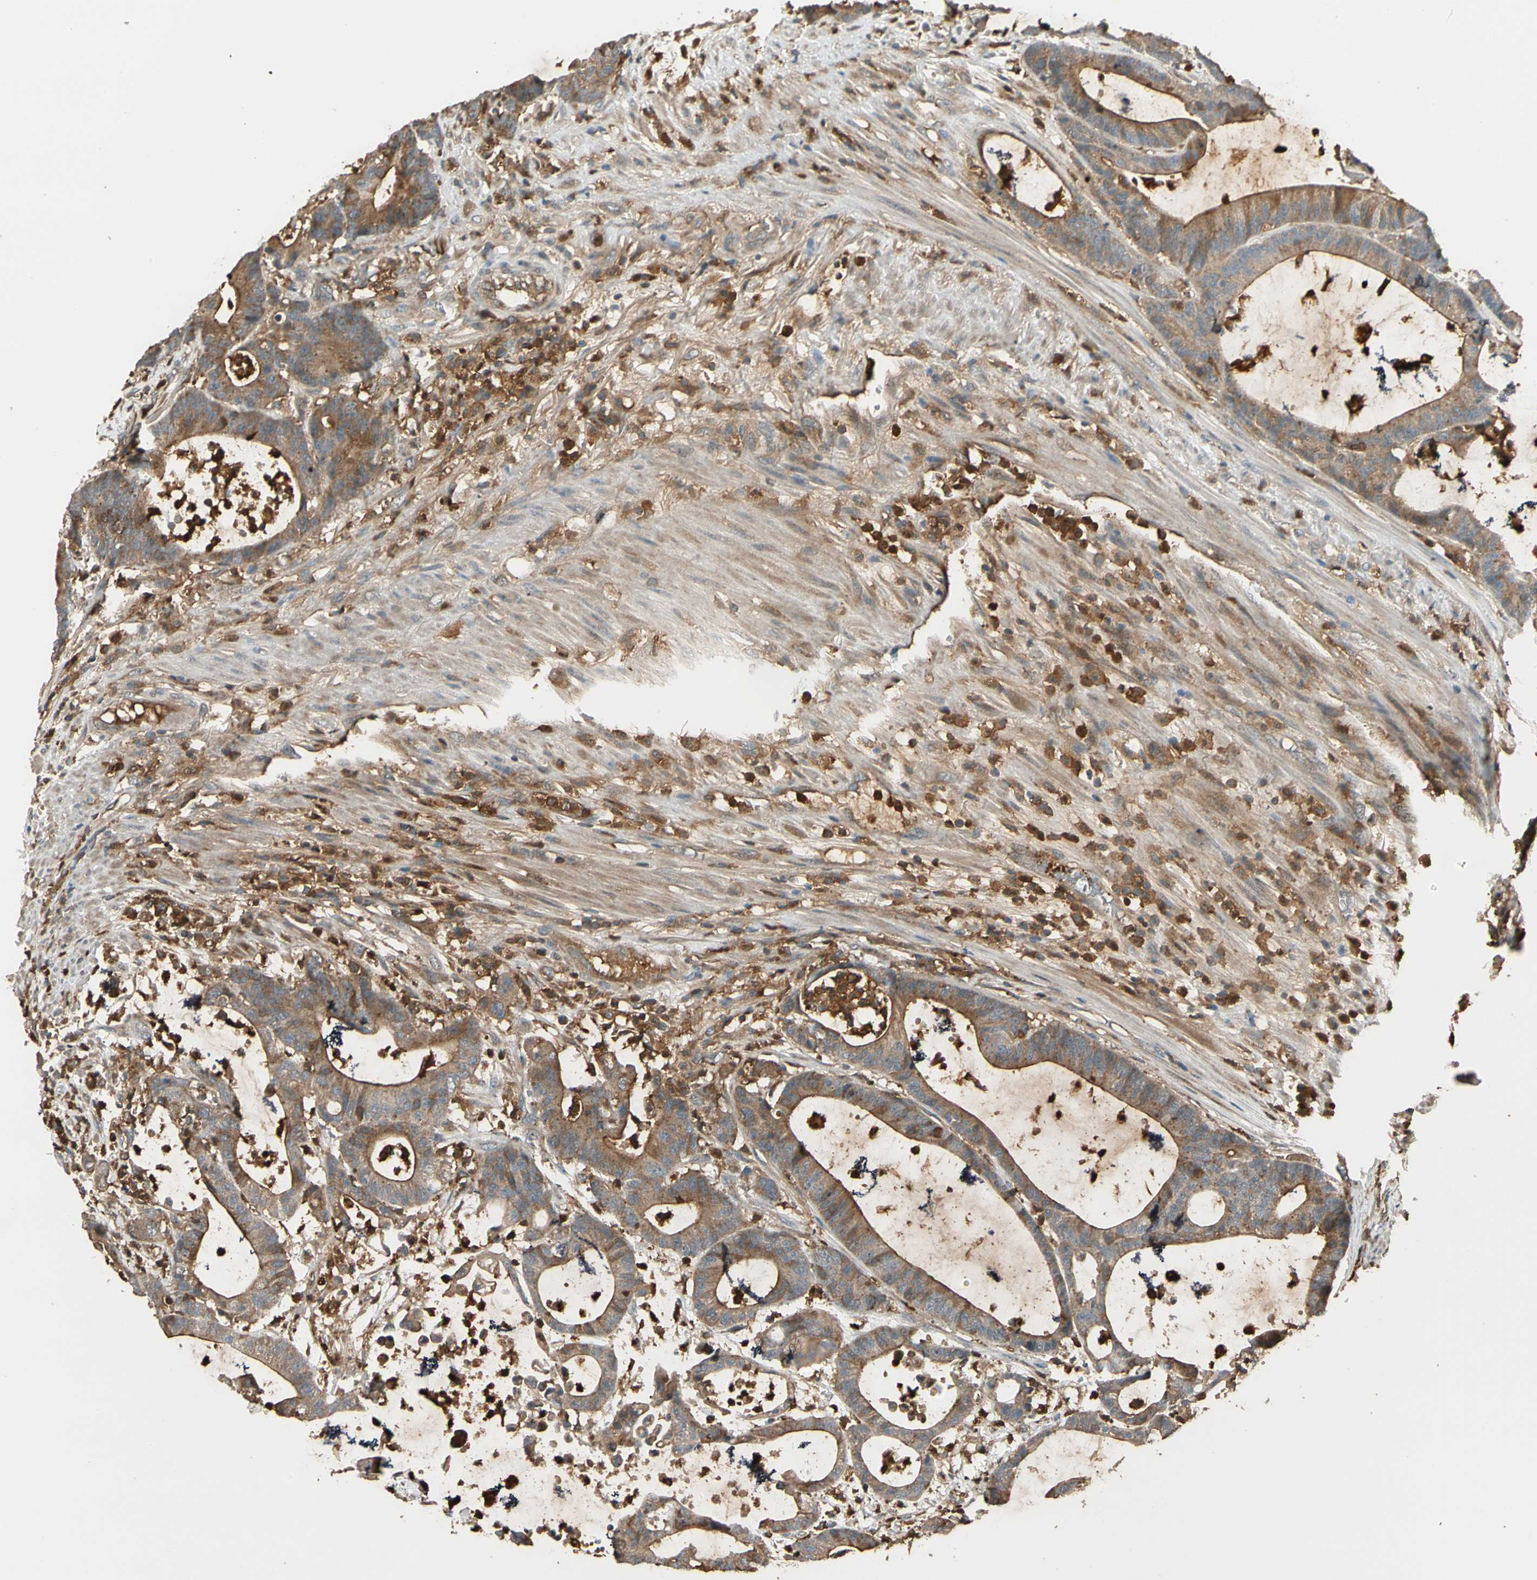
{"staining": {"intensity": "moderate", "quantity": ">75%", "location": "cytoplasmic/membranous"}, "tissue": "colorectal cancer", "cell_type": "Tumor cells", "image_type": "cancer", "snomed": [{"axis": "morphology", "description": "Adenocarcinoma, NOS"}, {"axis": "topography", "description": "Colon"}], "caption": "Approximately >75% of tumor cells in colorectal adenocarcinoma exhibit moderate cytoplasmic/membranous protein staining as visualized by brown immunohistochemical staining.", "gene": "STX11", "patient": {"sex": "female", "age": 84}}